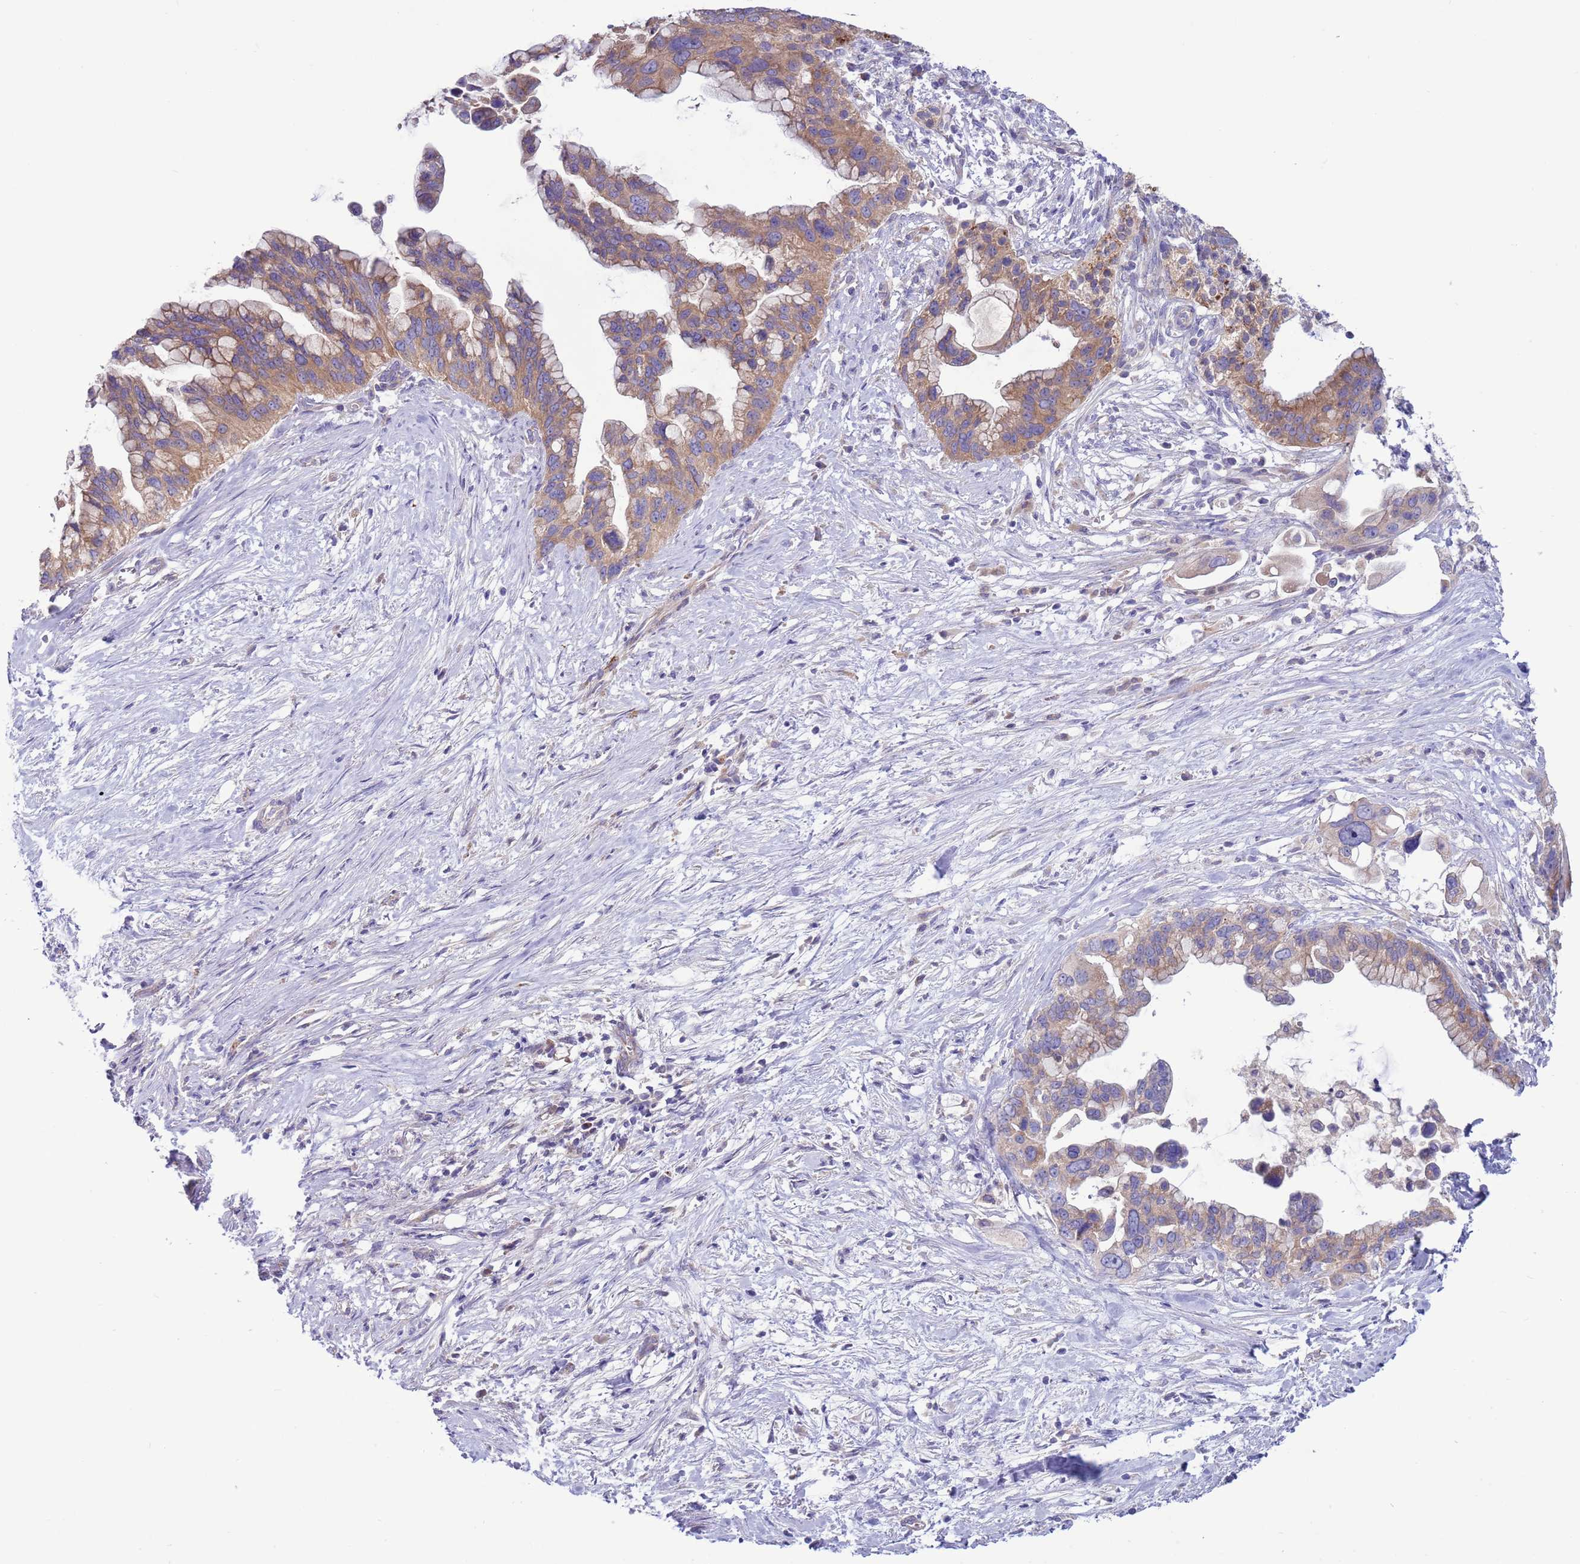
{"staining": {"intensity": "moderate", "quantity": ">75%", "location": "cytoplasmic/membranous"}, "tissue": "pancreatic cancer", "cell_type": "Tumor cells", "image_type": "cancer", "snomed": [{"axis": "morphology", "description": "Adenocarcinoma, NOS"}, {"axis": "topography", "description": "Pancreas"}], "caption": "This photomicrograph demonstrates immunohistochemistry (IHC) staining of pancreatic adenocarcinoma, with medium moderate cytoplasmic/membranous staining in about >75% of tumor cells.", "gene": "UQCRQ", "patient": {"sex": "female", "age": 83}}